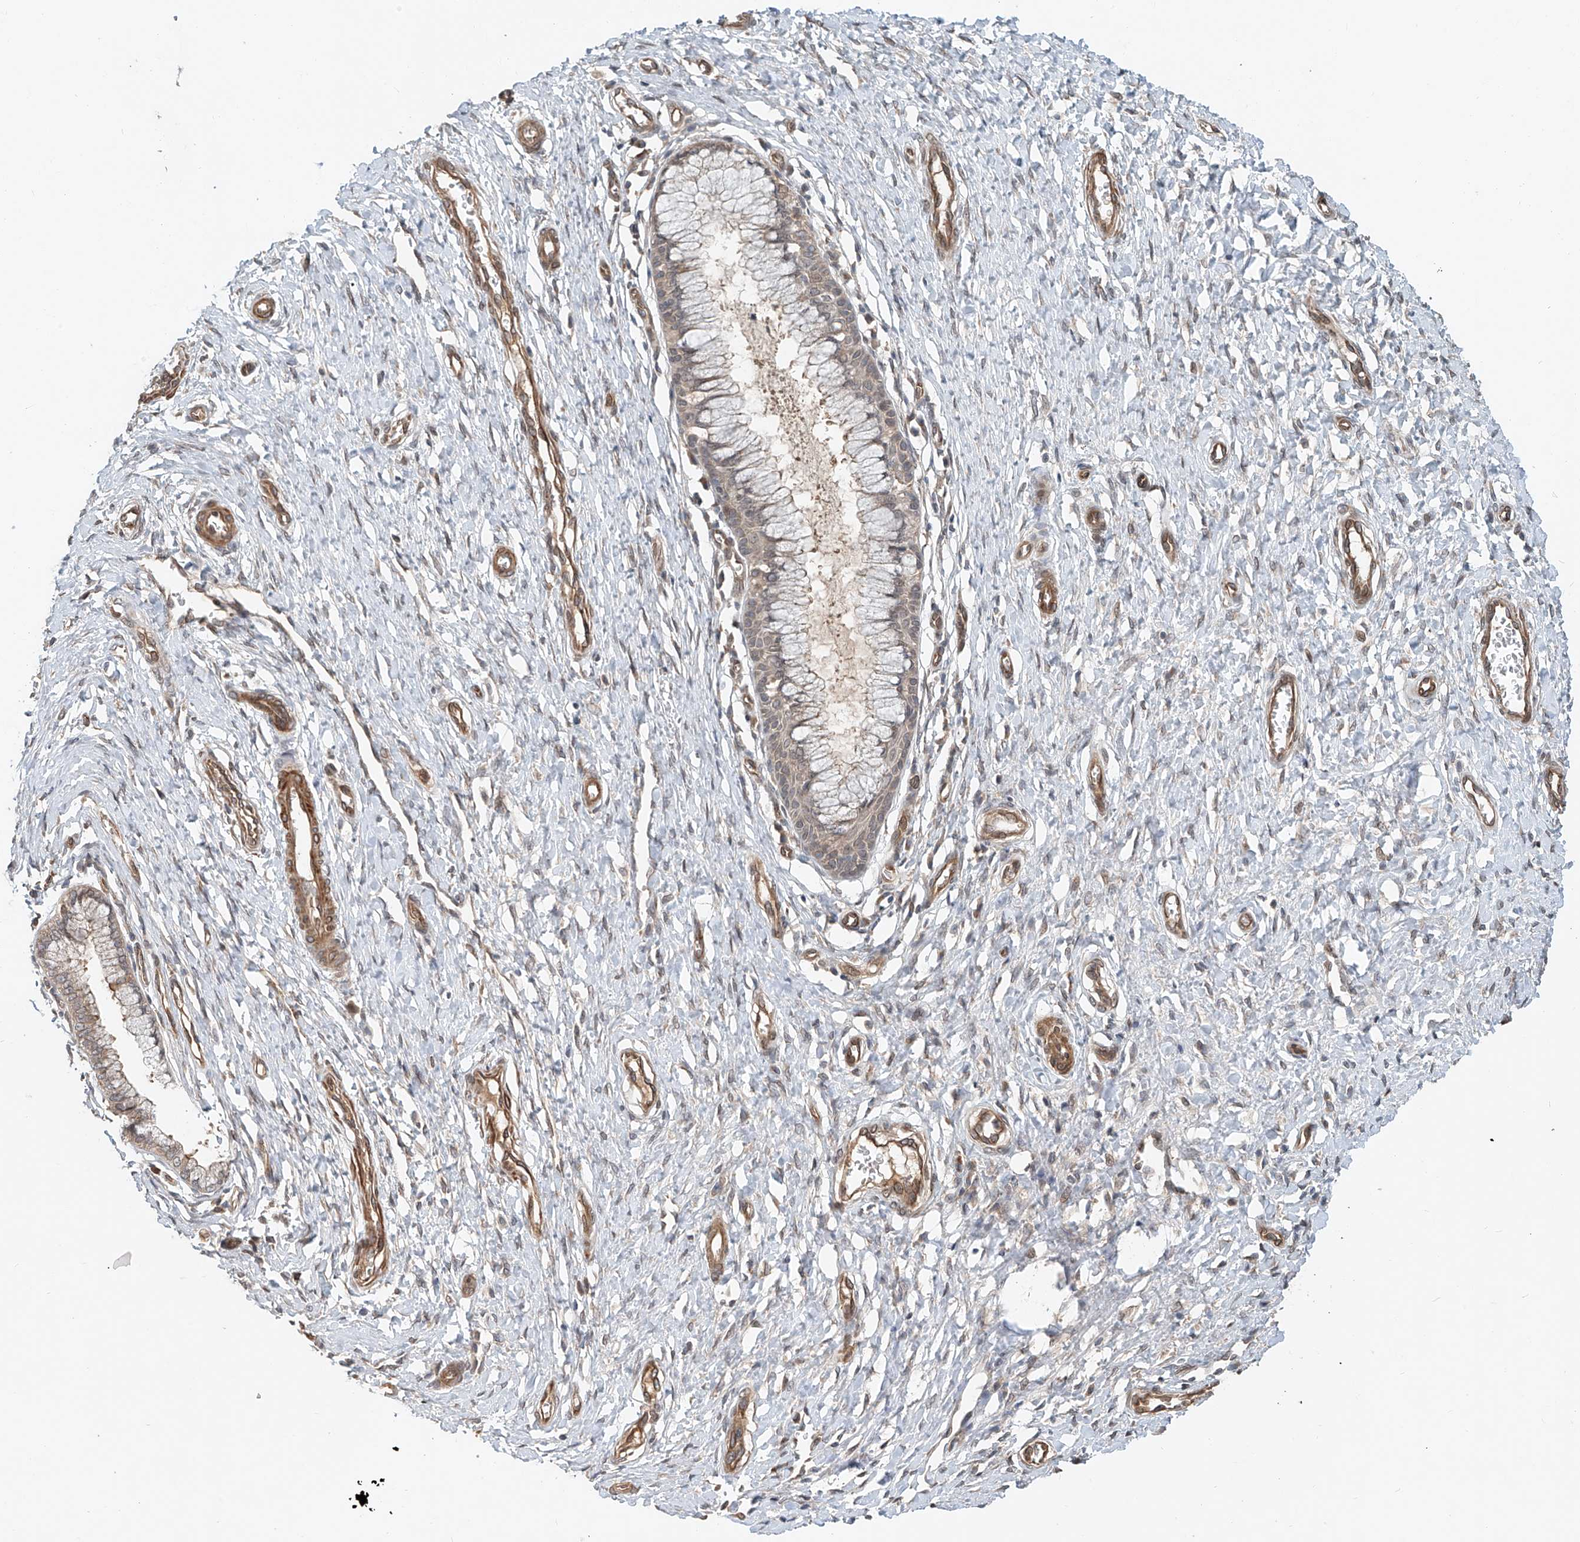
{"staining": {"intensity": "moderate", "quantity": "25%-75%", "location": "cytoplasmic/membranous"}, "tissue": "cervix", "cell_type": "Glandular cells", "image_type": "normal", "snomed": [{"axis": "morphology", "description": "Normal tissue, NOS"}, {"axis": "topography", "description": "Cervix"}], "caption": "Cervix stained with DAB immunohistochemistry demonstrates medium levels of moderate cytoplasmic/membranous staining in about 25%-75% of glandular cells.", "gene": "SASH1", "patient": {"sex": "female", "age": 55}}